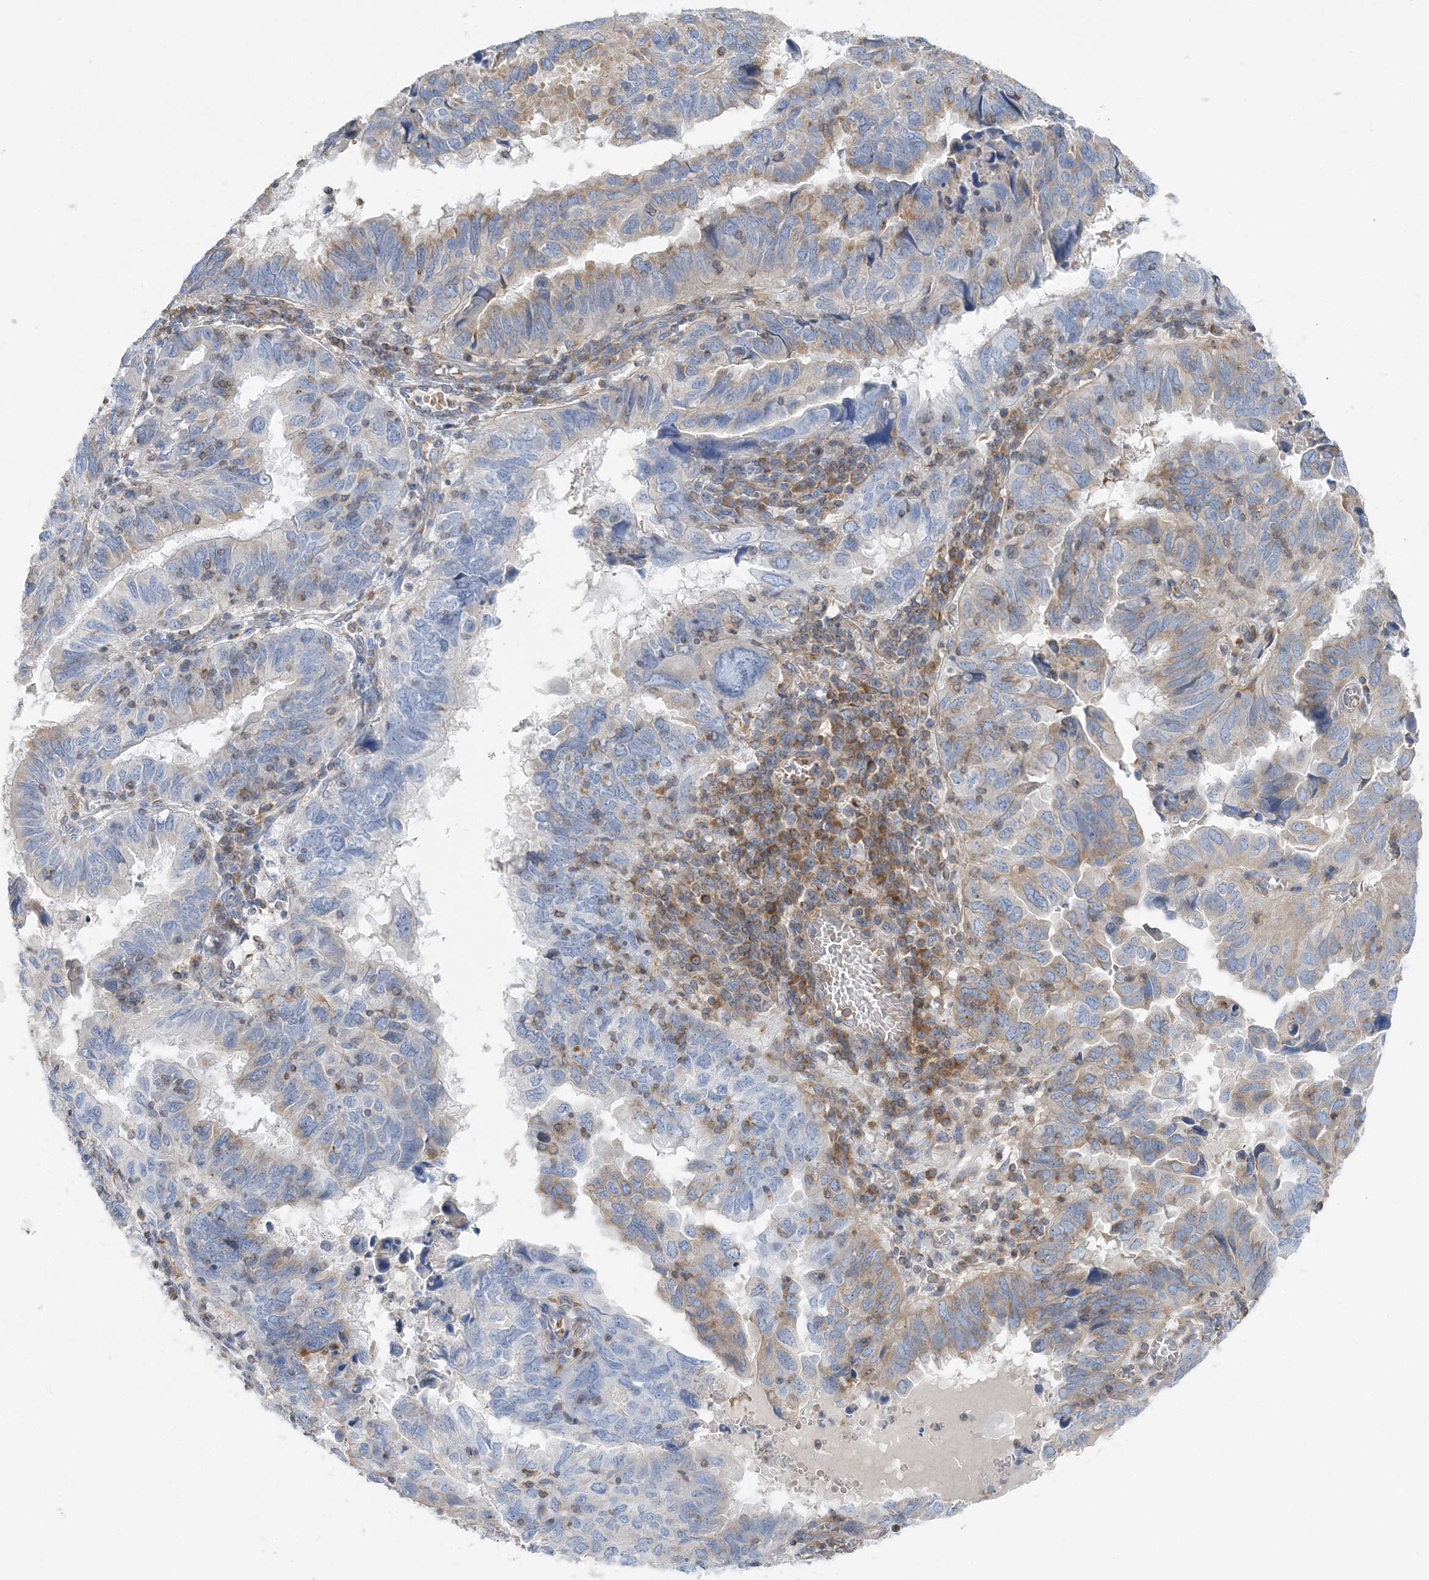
{"staining": {"intensity": "moderate", "quantity": "<25%", "location": "cytoplasmic/membranous"}, "tissue": "endometrial cancer", "cell_type": "Tumor cells", "image_type": "cancer", "snomed": [{"axis": "morphology", "description": "Adenocarcinoma, NOS"}, {"axis": "topography", "description": "Uterus"}], "caption": "High-magnification brightfield microscopy of endometrial cancer stained with DAB (brown) and counterstained with hematoxylin (blue). tumor cells exhibit moderate cytoplasmic/membranous positivity is present in approximately<25% of cells.", "gene": "FAM114A2", "patient": {"sex": "female", "age": 77}}